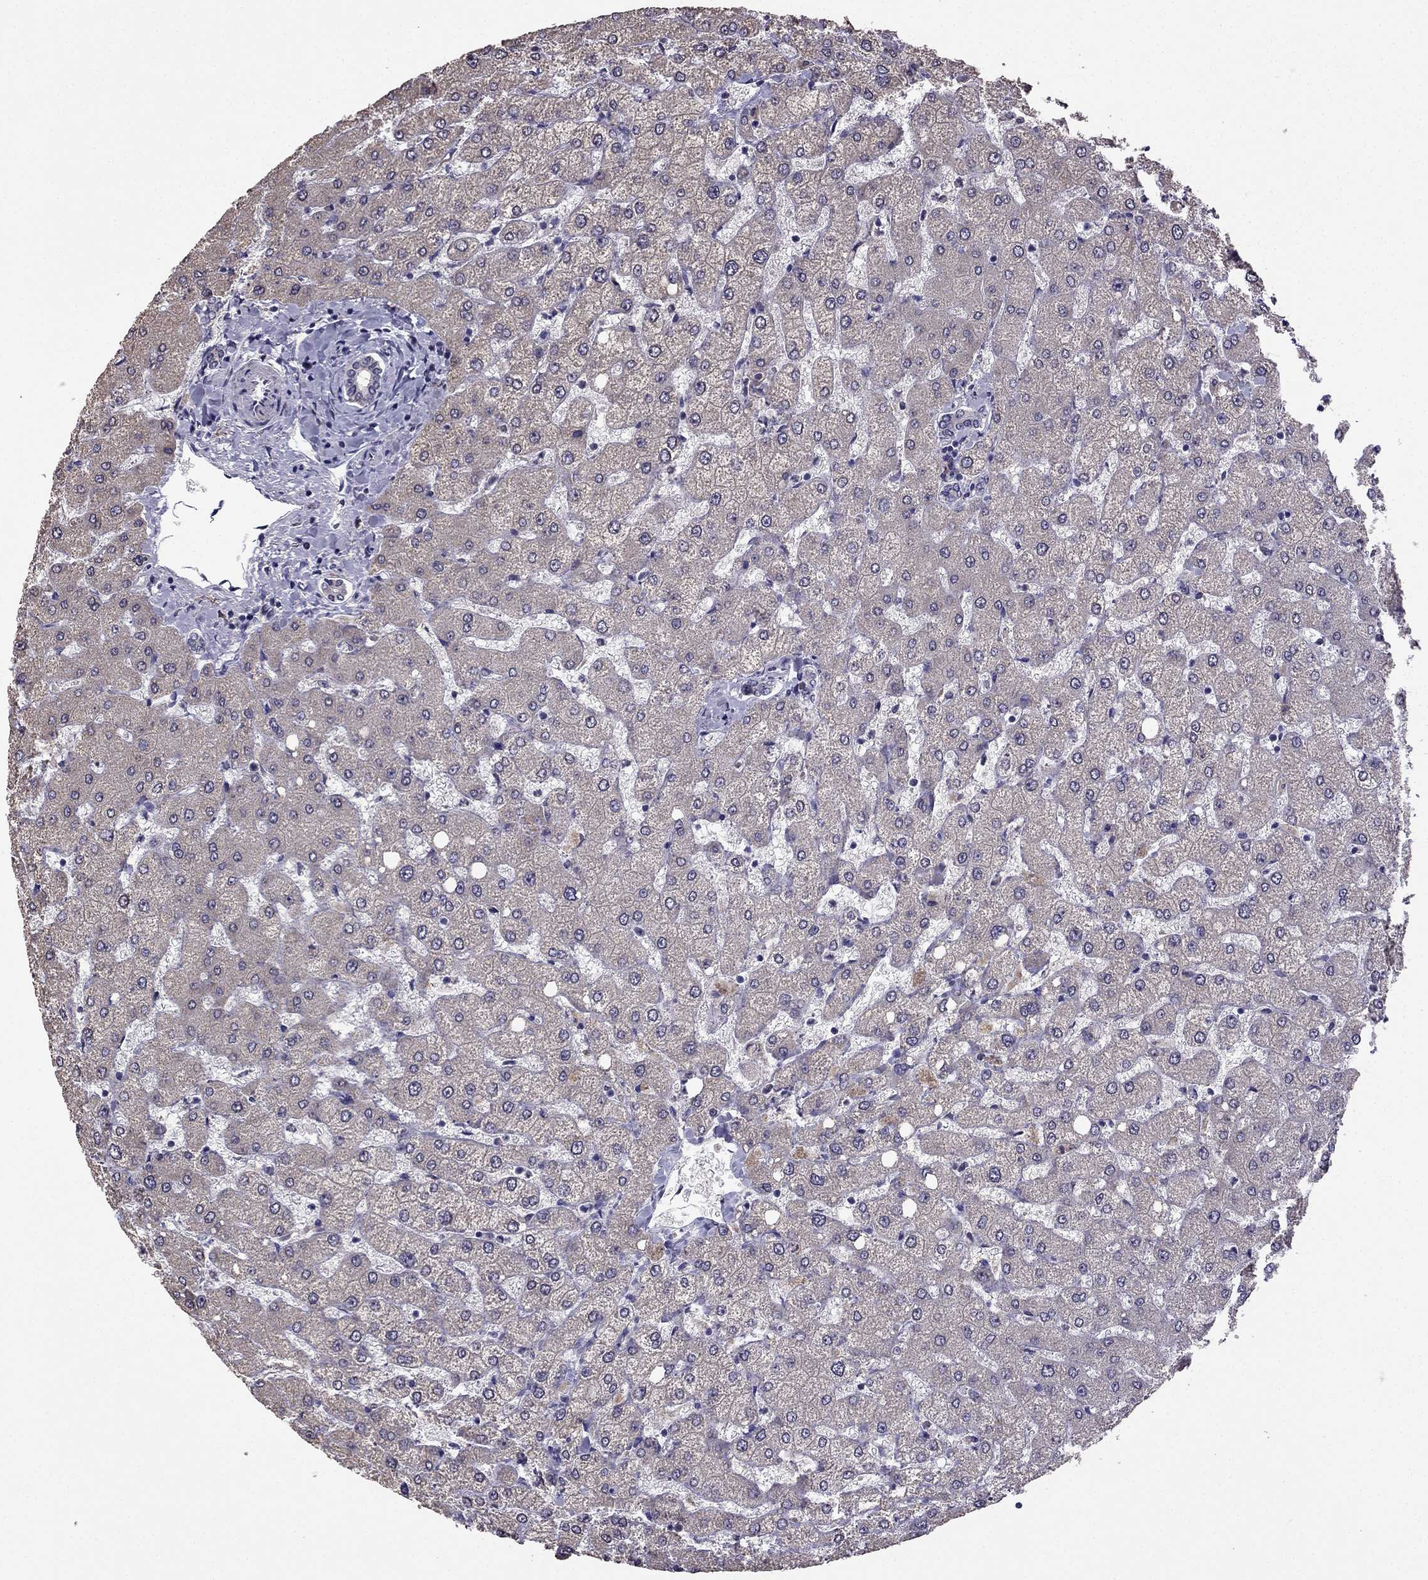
{"staining": {"intensity": "negative", "quantity": "none", "location": "none"}, "tissue": "liver", "cell_type": "Cholangiocytes", "image_type": "normal", "snomed": [{"axis": "morphology", "description": "Normal tissue, NOS"}, {"axis": "topography", "description": "Liver"}], "caption": "Unremarkable liver was stained to show a protein in brown. There is no significant positivity in cholangiocytes. Brightfield microscopy of IHC stained with DAB (3,3'-diaminobenzidine) (brown) and hematoxylin (blue), captured at high magnification.", "gene": "CDH9", "patient": {"sex": "female", "age": 54}}